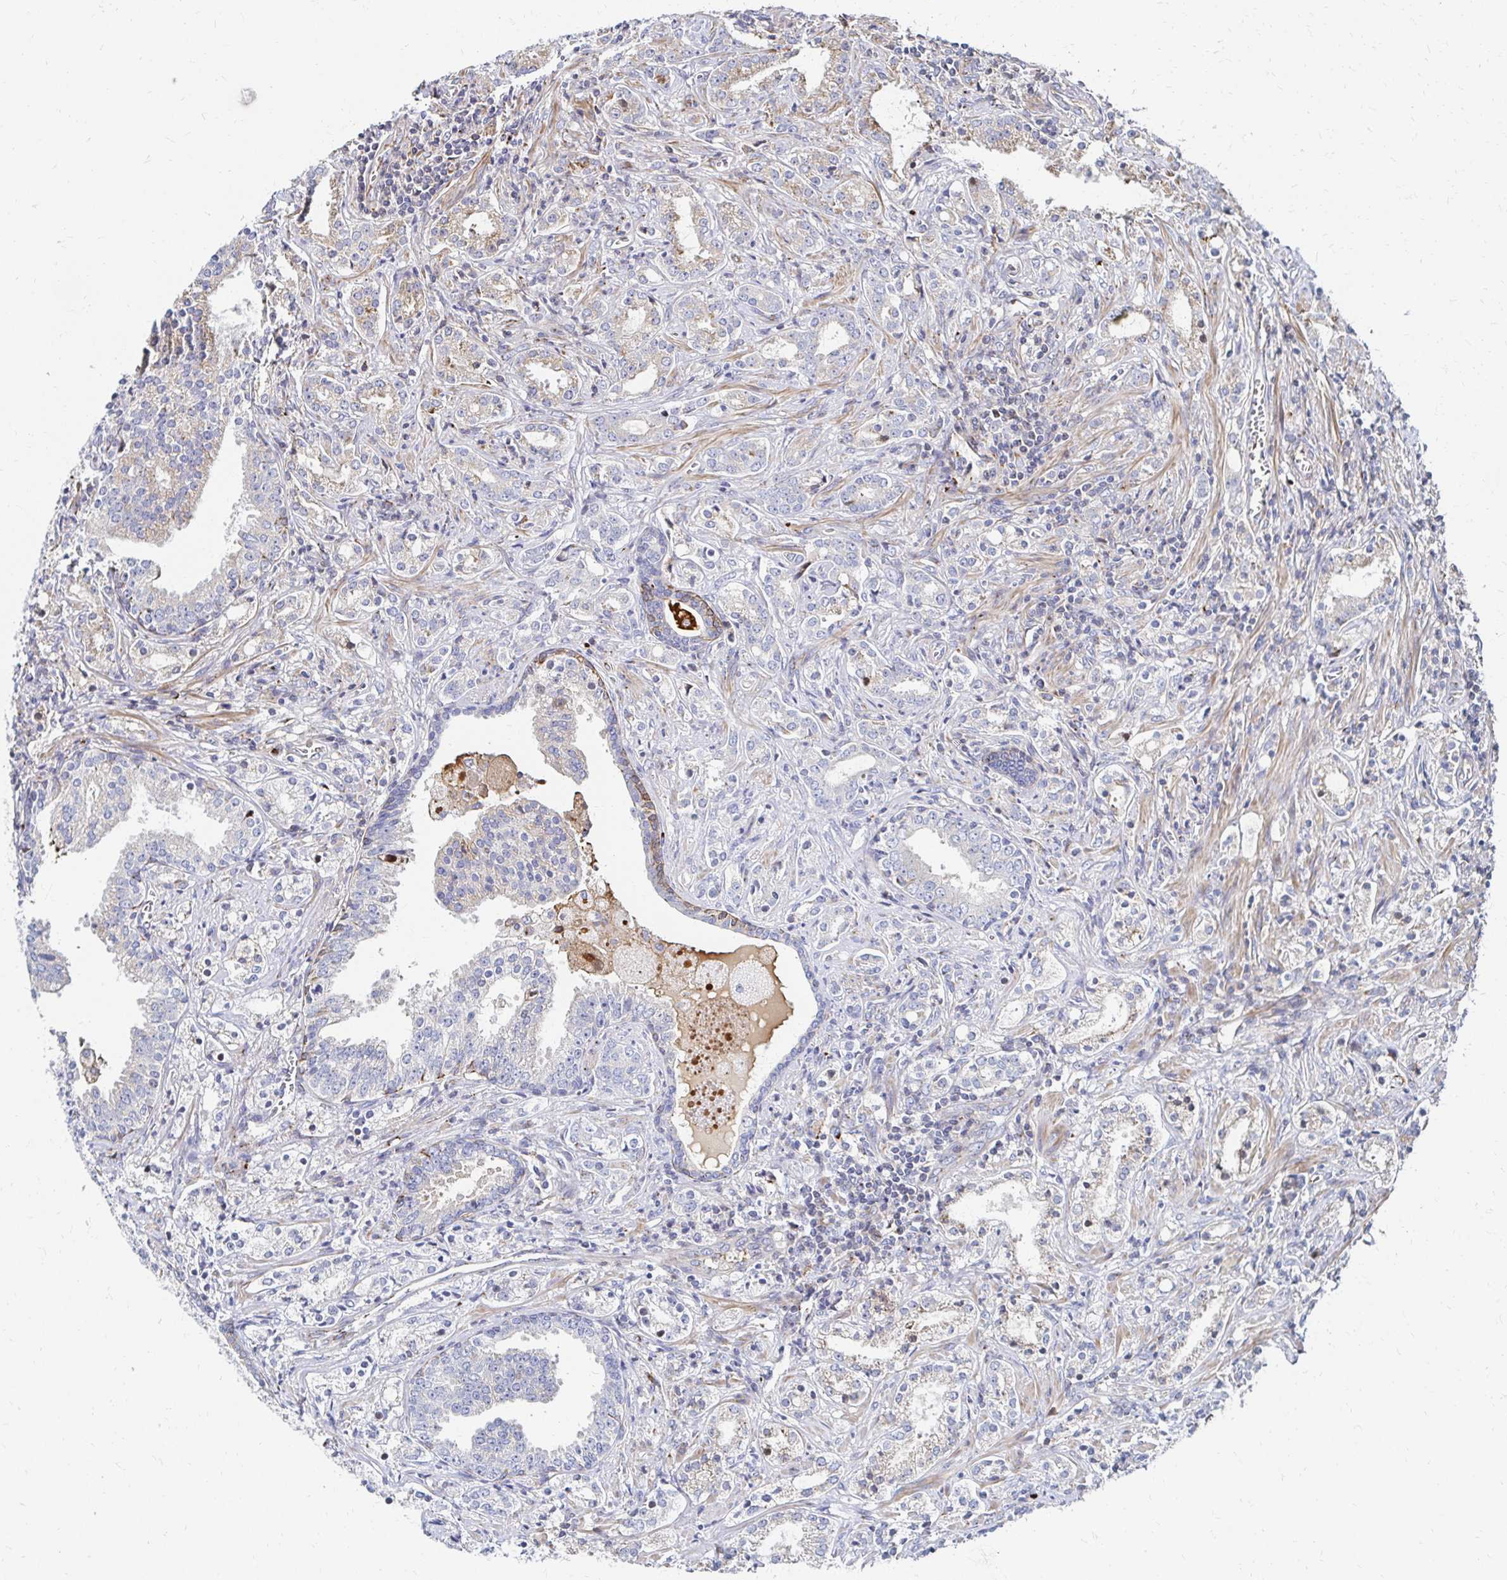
{"staining": {"intensity": "weak", "quantity": "25%-75%", "location": "cytoplasmic/membranous"}, "tissue": "prostate cancer", "cell_type": "Tumor cells", "image_type": "cancer", "snomed": [{"axis": "morphology", "description": "Adenocarcinoma, Medium grade"}, {"axis": "topography", "description": "Prostate"}], "caption": "Prostate medium-grade adenocarcinoma was stained to show a protein in brown. There is low levels of weak cytoplasmic/membranous positivity in about 25%-75% of tumor cells.", "gene": "MAN1A1", "patient": {"sex": "male", "age": 57}}